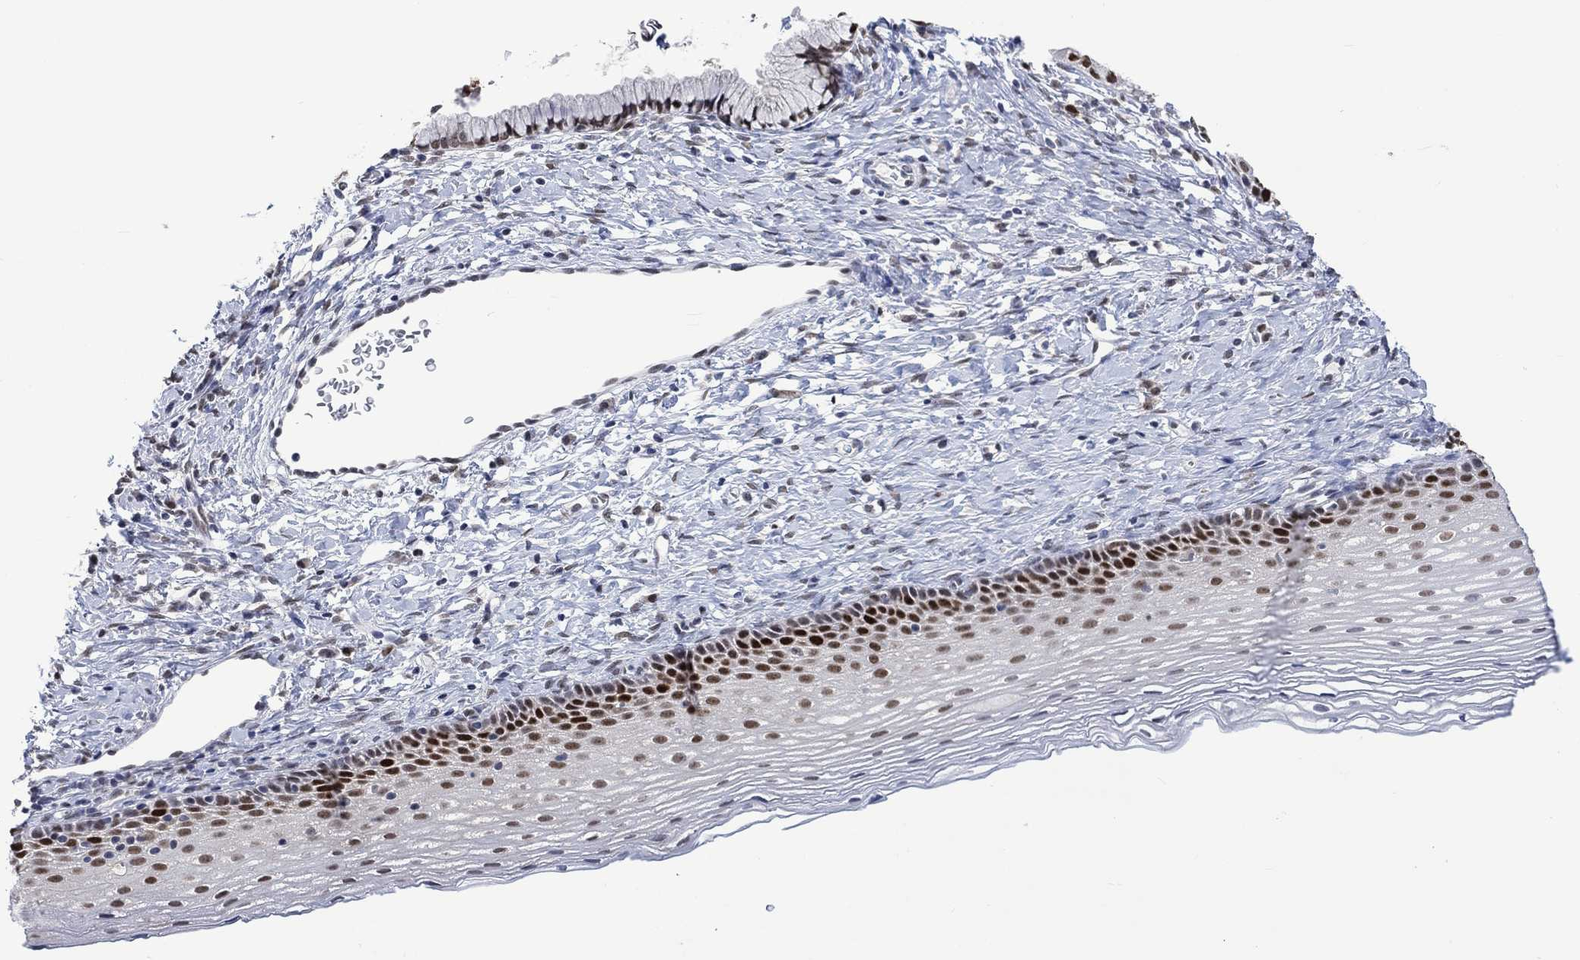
{"staining": {"intensity": "moderate", "quantity": ">75%", "location": "nuclear"}, "tissue": "cervix", "cell_type": "Glandular cells", "image_type": "normal", "snomed": [{"axis": "morphology", "description": "Normal tissue, NOS"}, {"axis": "topography", "description": "Cervix"}], "caption": "This micrograph displays immunohistochemistry (IHC) staining of normal cervix, with medium moderate nuclear expression in about >75% of glandular cells.", "gene": "RAD54L2", "patient": {"sex": "female", "age": 39}}